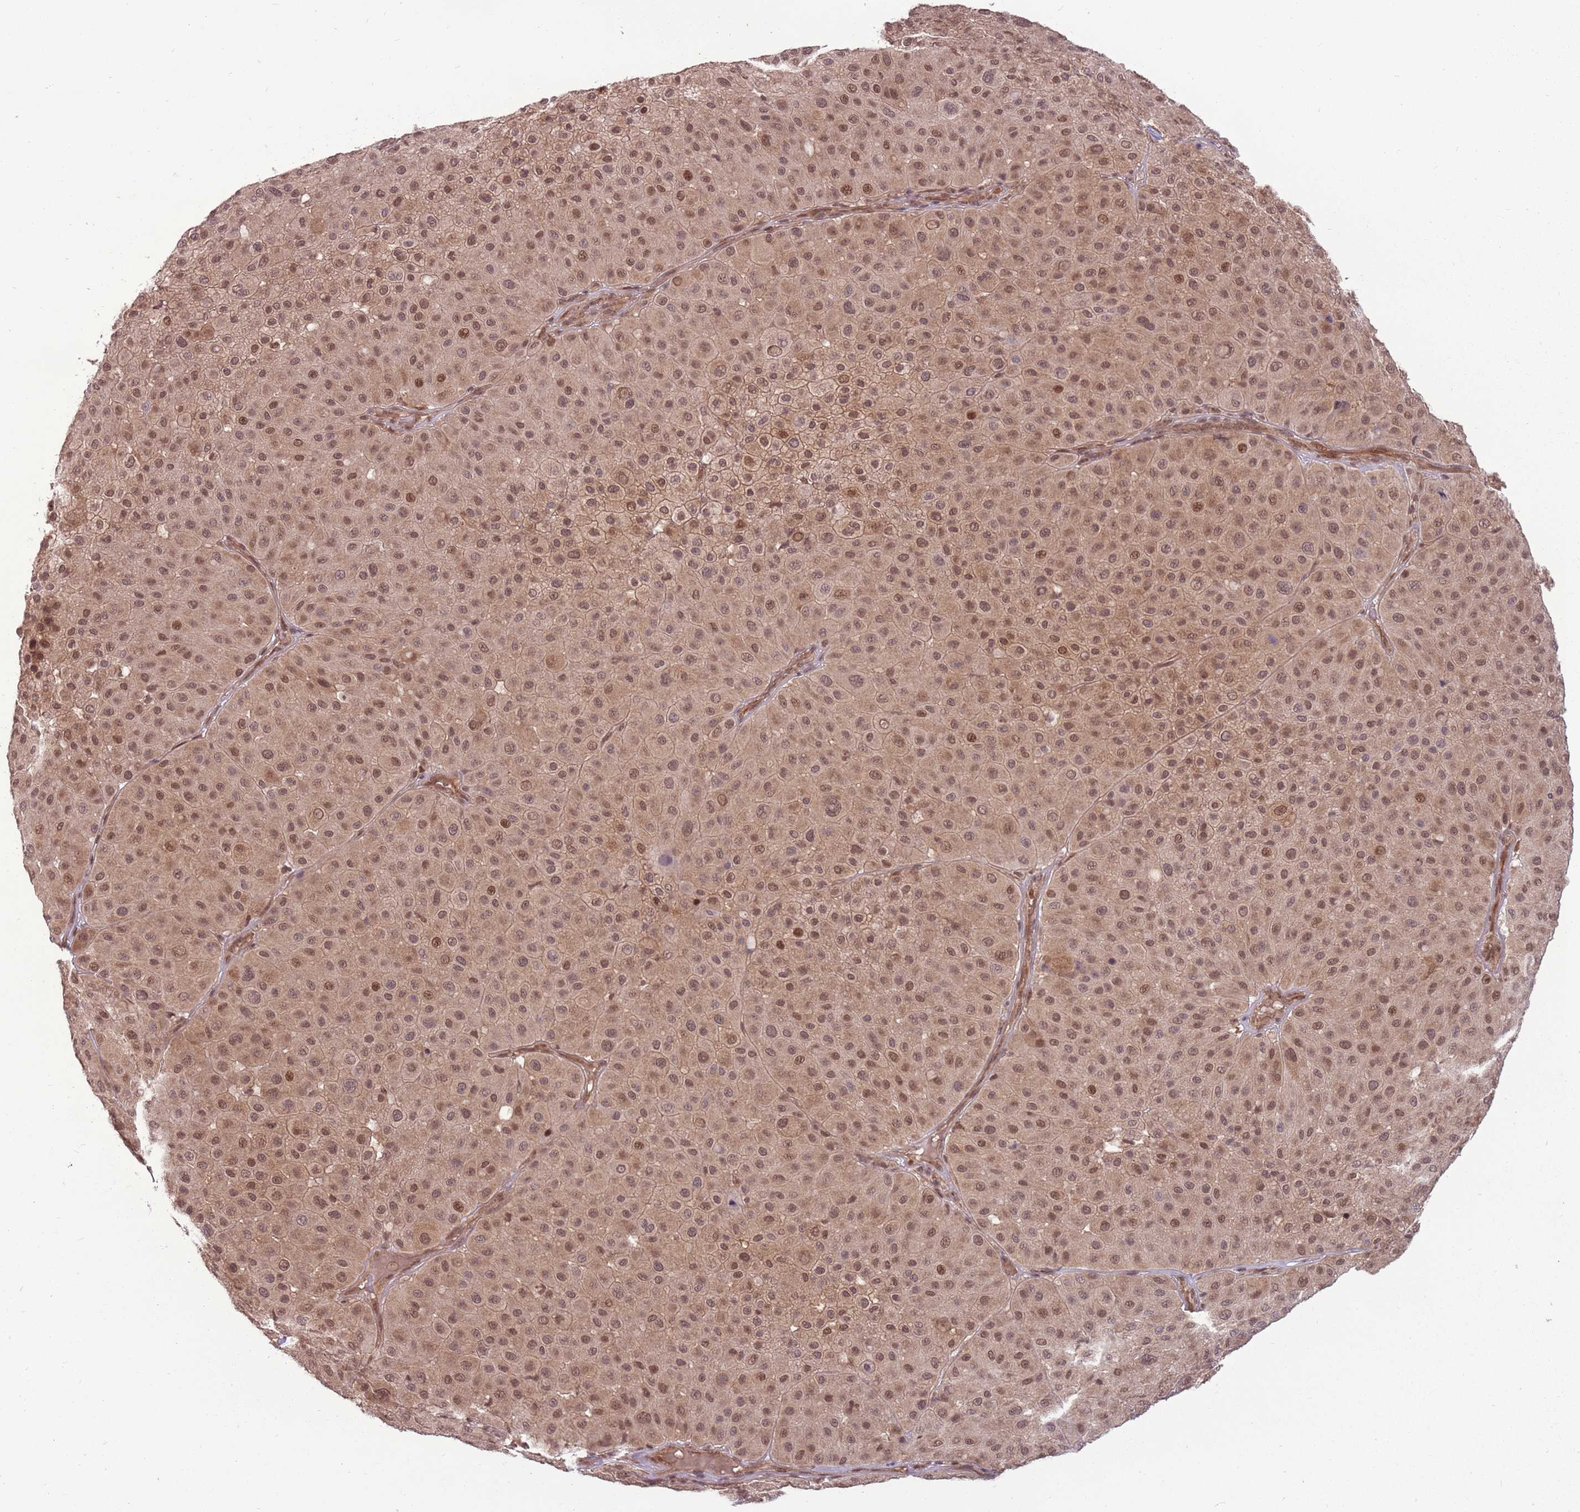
{"staining": {"intensity": "moderate", "quantity": ">75%", "location": "nuclear"}, "tissue": "melanoma", "cell_type": "Tumor cells", "image_type": "cancer", "snomed": [{"axis": "morphology", "description": "Malignant melanoma, Metastatic site"}, {"axis": "topography", "description": "Smooth muscle"}], "caption": "Protein staining of malignant melanoma (metastatic site) tissue exhibits moderate nuclear expression in approximately >75% of tumor cells. The protein is shown in brown color, while the nuclei are stained blue.", "gene": "ADAMTS3", "patient": {"sex": "male", "age": 41}}